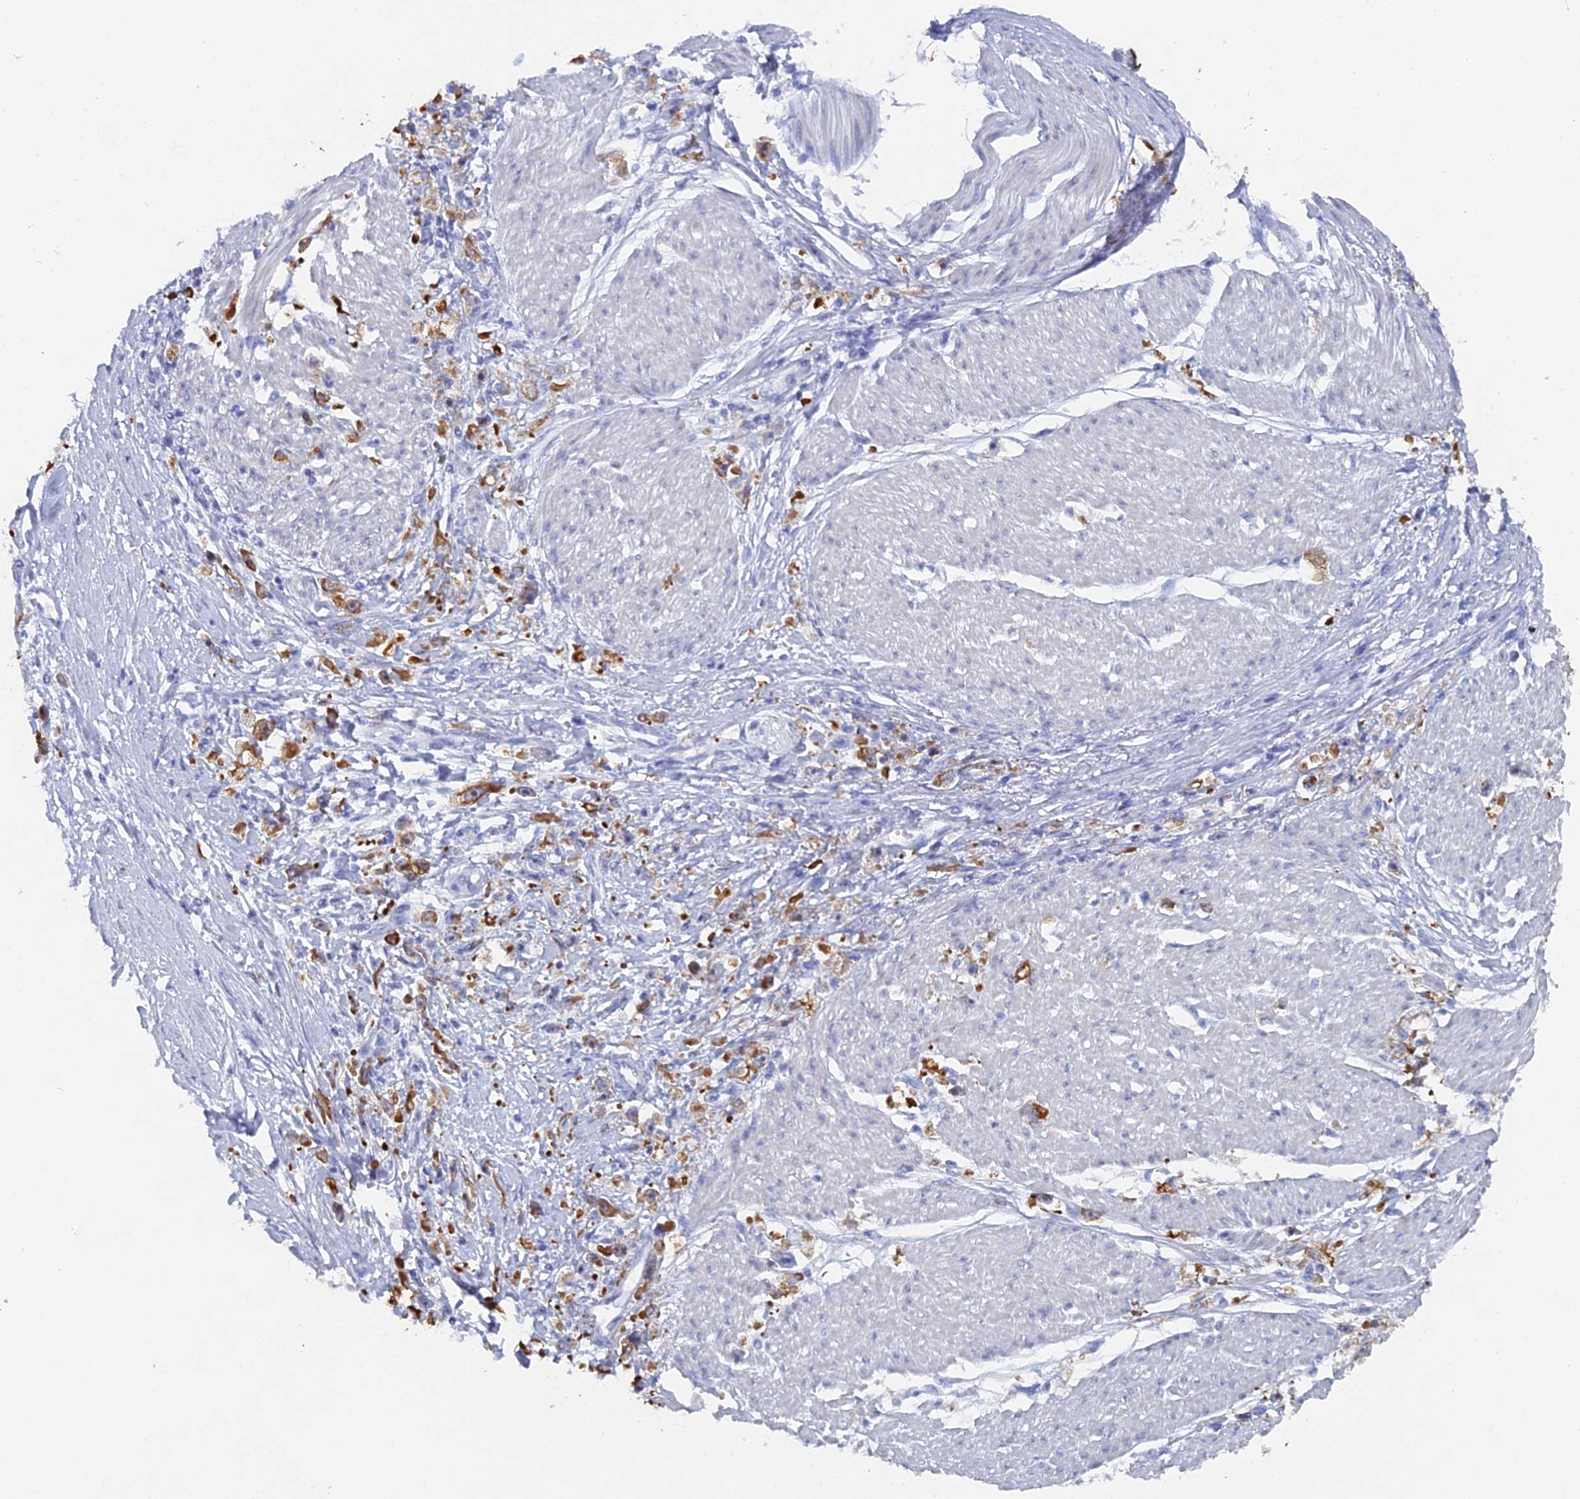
{"staining": {"intensity": "moderate", "quantity": ">75%", "location": "cytoplasmic/membranous"}, "tissue": "stomach cancer", "cell_type": "Tumor cells", "image_type": "cancer", "snomed": [{"axis": "morphology", "description": "Adenocarcinoma, NOS"}, {"axis": "topography", "description": "Stomach"}], "caption": "IHC (DAB (3,3'-diaminobenzidine)) staining of stomach cancer displays moderate cytoplasmic/membranous protein expression in approximately >75% of tumor cells.", "gene": "SRFBP1", "patient": {"sex": "female", "age": 59}}